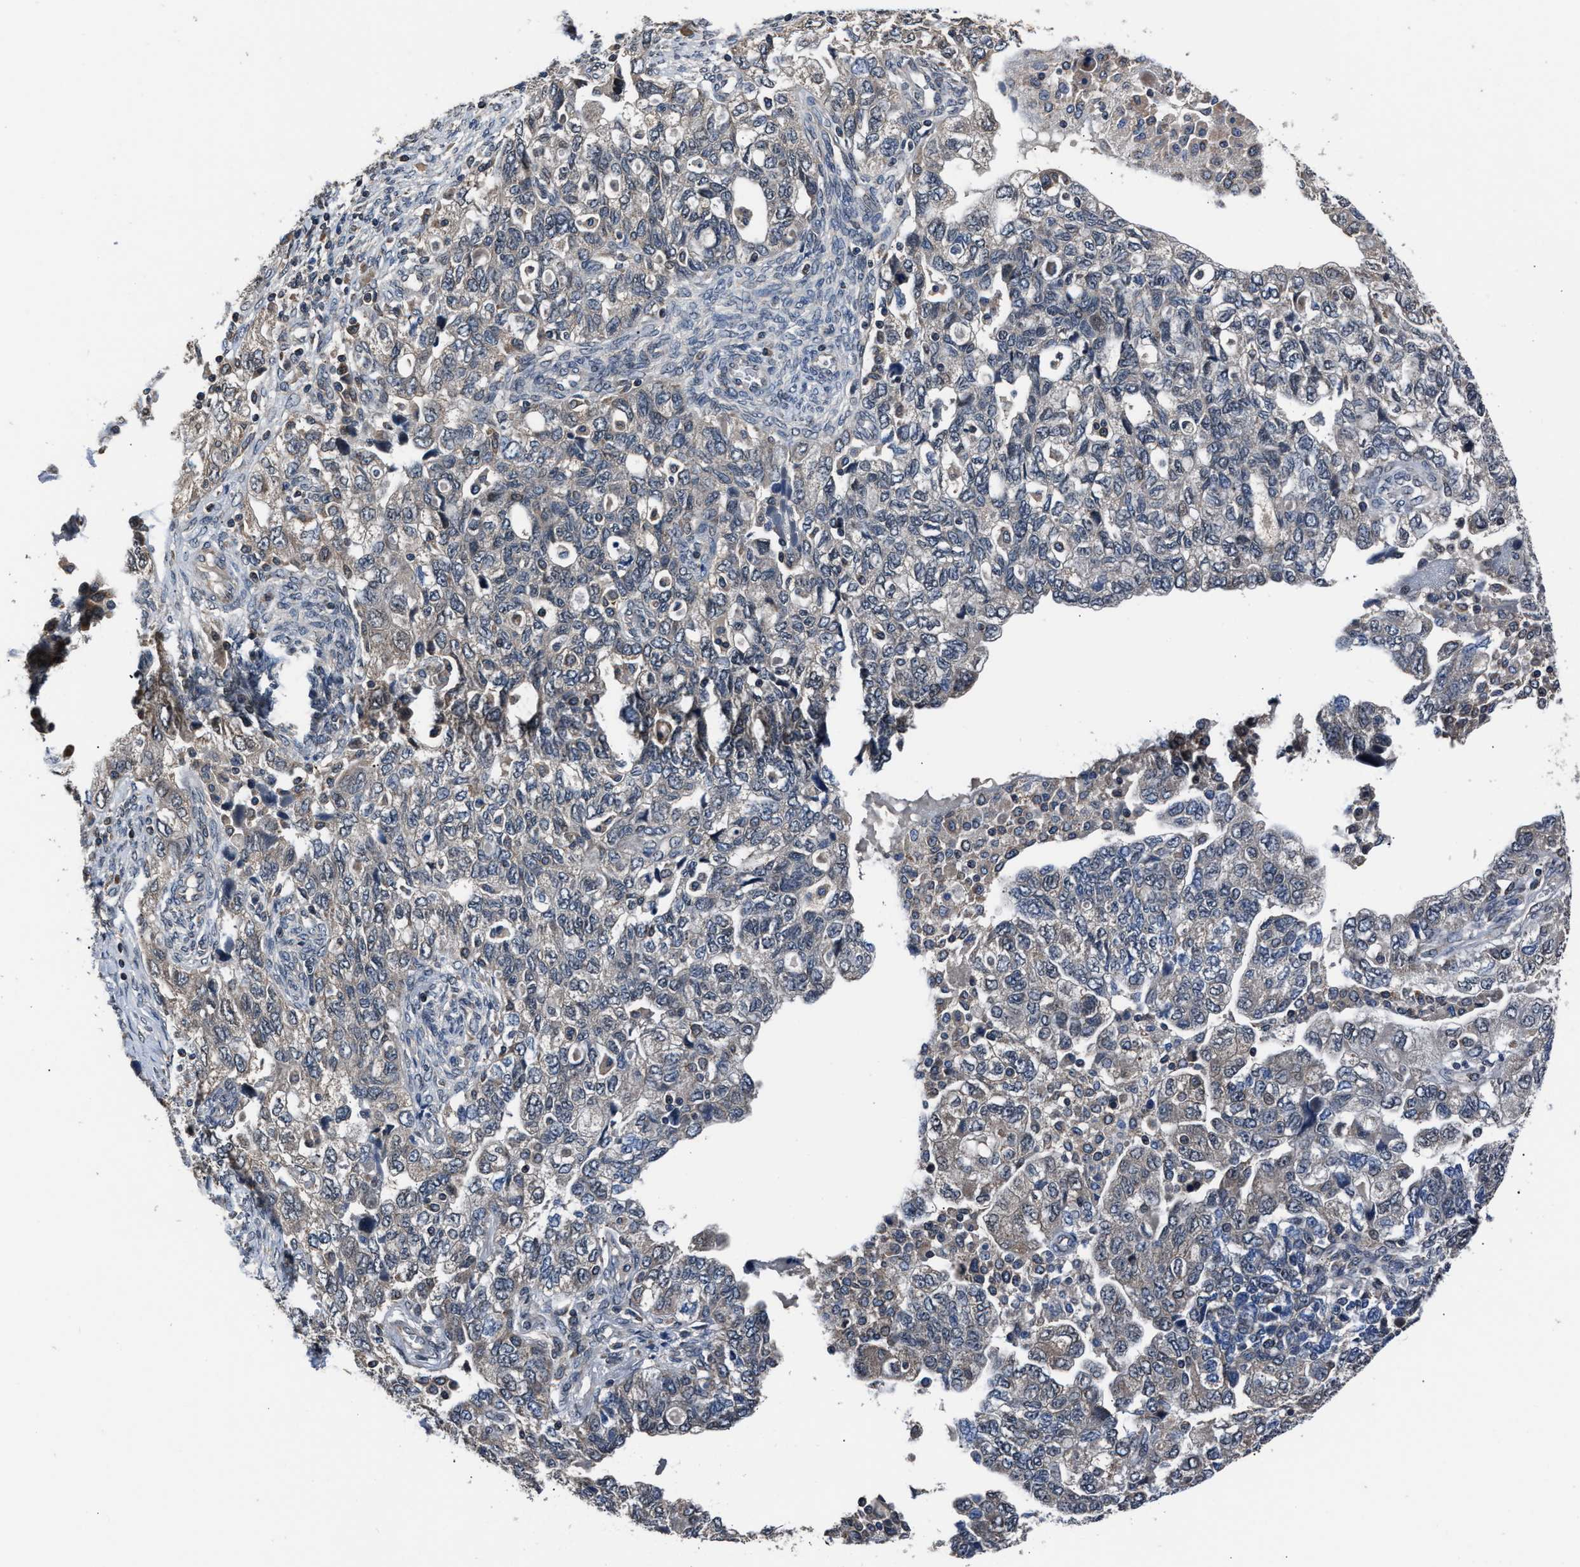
{"staining": {"intensity": "weak", "quantity": "<25%", "location": "cytoplasmic/membranous"}, "tissue": "ovarian cancer", "cell_type": "Tumor cells", "image_type": "cancer", "snomed": [{"axis": "morphology", "description": "Carcinoma, NOS"}, {"axis": "morphology", "description": "Cystadenocarcinoma, serous, NOS"}, {"axis": "topography", "description": "Ovary"}], "caption": "Immunohistochemistry (IHC) image of human ovarian carcinoma stained for a protein (brown), which reveals no expression in tumor cells.", "gene": "TNRC18", "patient": {"sex": "female", "age": 69}}